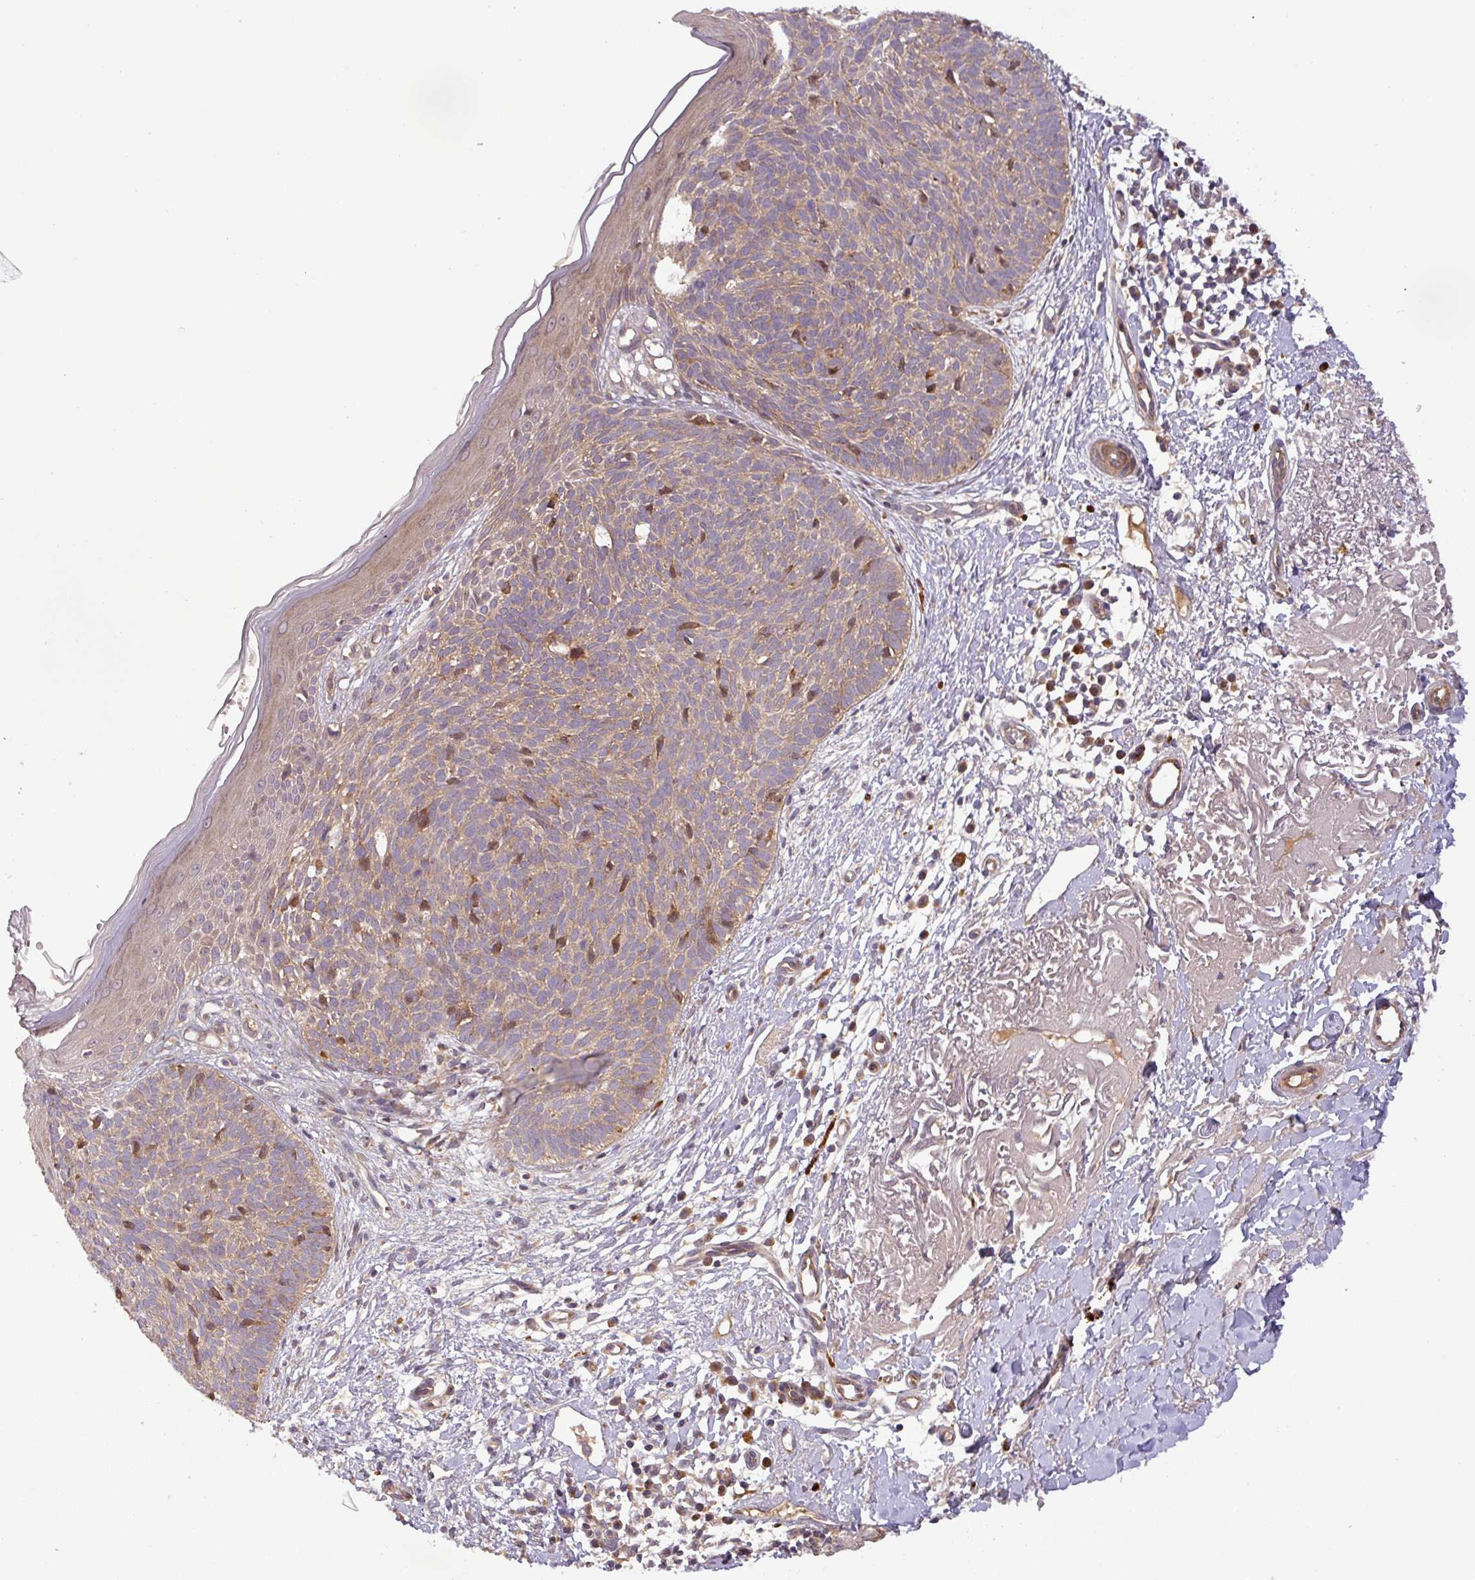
{"staining": {"intensity": "weak", "quantity": ">75%", "location": "cytoplasmic/membranous"}, "tissue": "skin cancer", "cell_type": "Tumor cells", "image_type": "cancer", "snomed": [{"axis": "morphology", "description": "Basal cell carcinoma"}, {"axis": "topography", "description": "Skin"}], "caption": "A high-resolution photomicrograph shows immunohistochemistry staining of skin cancer (basal cell carcinoma), which displays weak cytoplasmic/membranous staining in approximately >75% of tumor cells. (IHC, brightfield microscopy, high magnification).", "gene": "ART1", "patient": {"sex": "male", "age": 84}}